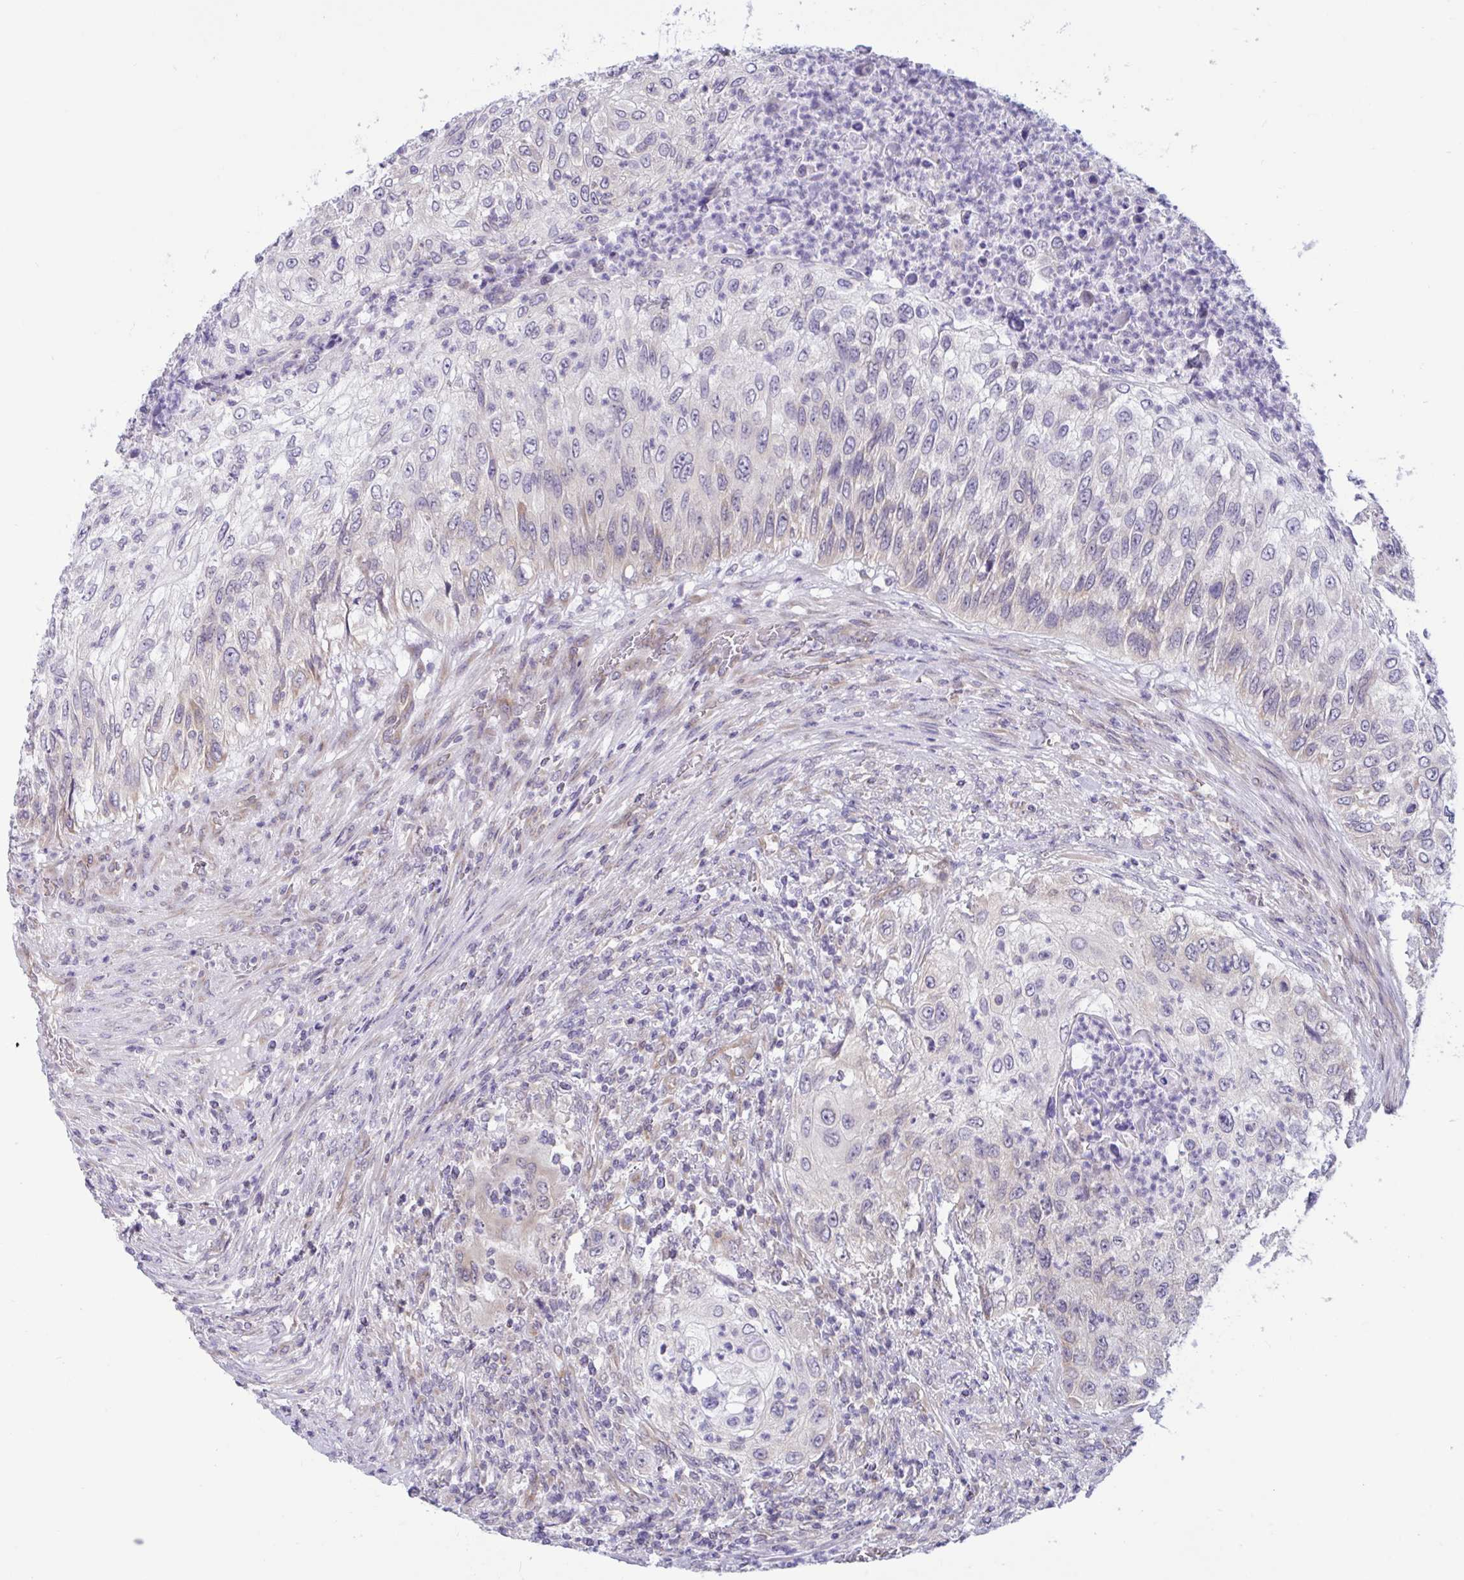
{"staining": {"intensity": "weak", "quantity": "<25%", "location": "cytoplasmic/membranous"}, "tissue": "urothelial cancer", "cell_type": "Tumor cells", "image_type": "cancer", "snomed": [{"axis": "morphology", "description": "Urothelial carcinoma, High grade"}, {"axis": "topography", "description": "Urinary bladder"}], "caption": "High magnification brightfield microscopy of urothelial carcinoma (high-grade) stained with DAB (3,3'-diaminobenzidine) (brown) and counterstained with hematoxylin (blue): tumor cells show no significant expression. The staining was performed using DAB (3,3'-diaminobenzidine) to visualize the protein expression in brown, while the nuclei were stained in blue with hematoxylin (Magnification: 20x).", "gene": "CAMLG", "patient": {"sex": "female", "age": 60}}